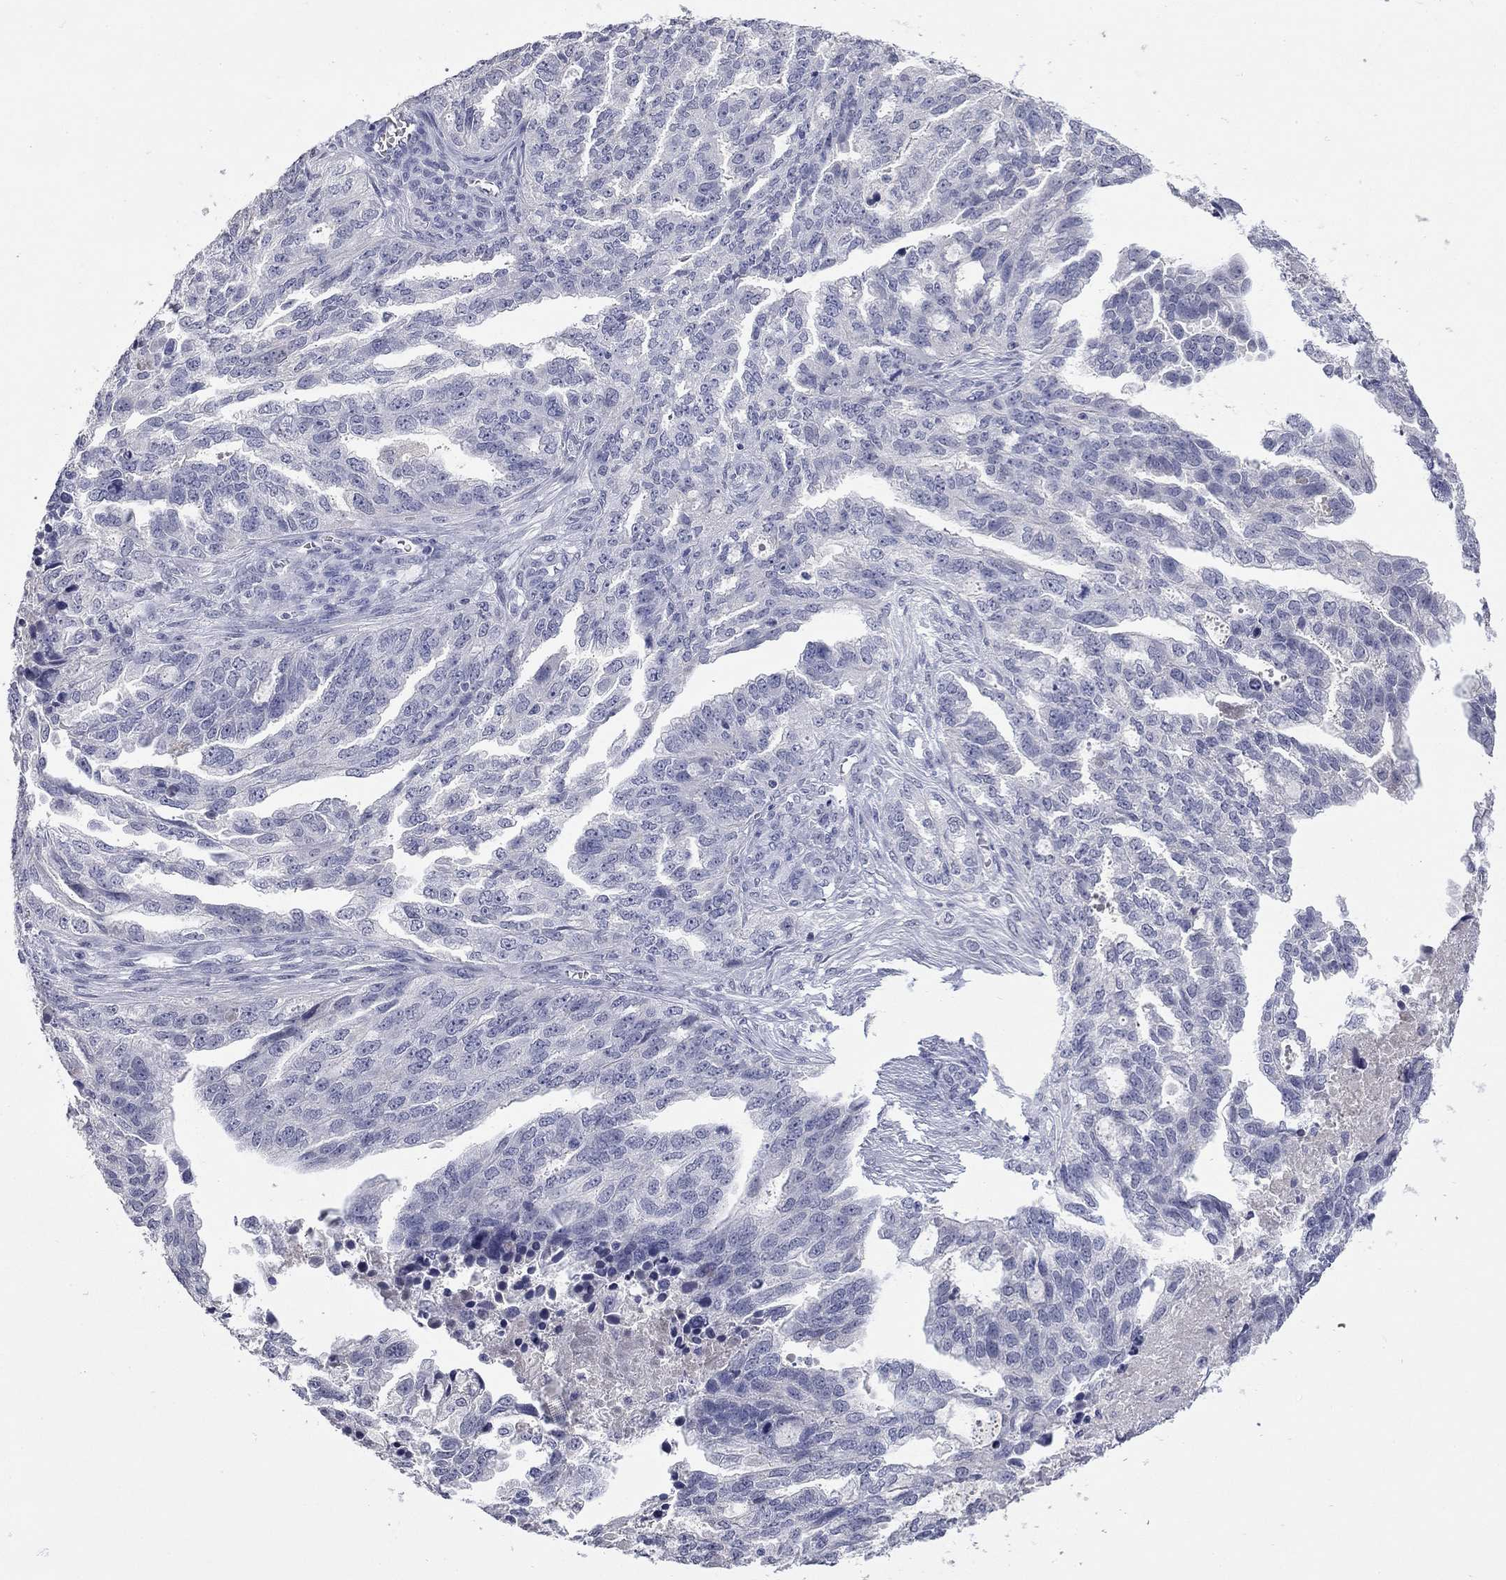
{"staining": {"intensity": "negative", "quantity": "none", "location": "none"}, "tissue": "ovarian cancer", "cell_type": "Tumor cells", "image_type": "cancer", "snomed": [{"axis": "morphology", "description": "Cystadenocarcinoma, serous, NOS"}, {"axis": "topography", "description": "Ovary"}], "caption": "This is a photomicrograph of IHC staining of ovarian serous cystadenocarcinoma, which shows no expression in tumor cells. Brightfield microscopy of IHC stained with DAB (3,3'-diaminobenzidine) (brown) and hematoxylin (blue), captured at high magnification.", "gene": "SLC51A", "patient": {"sex": "female", "age": 51}}